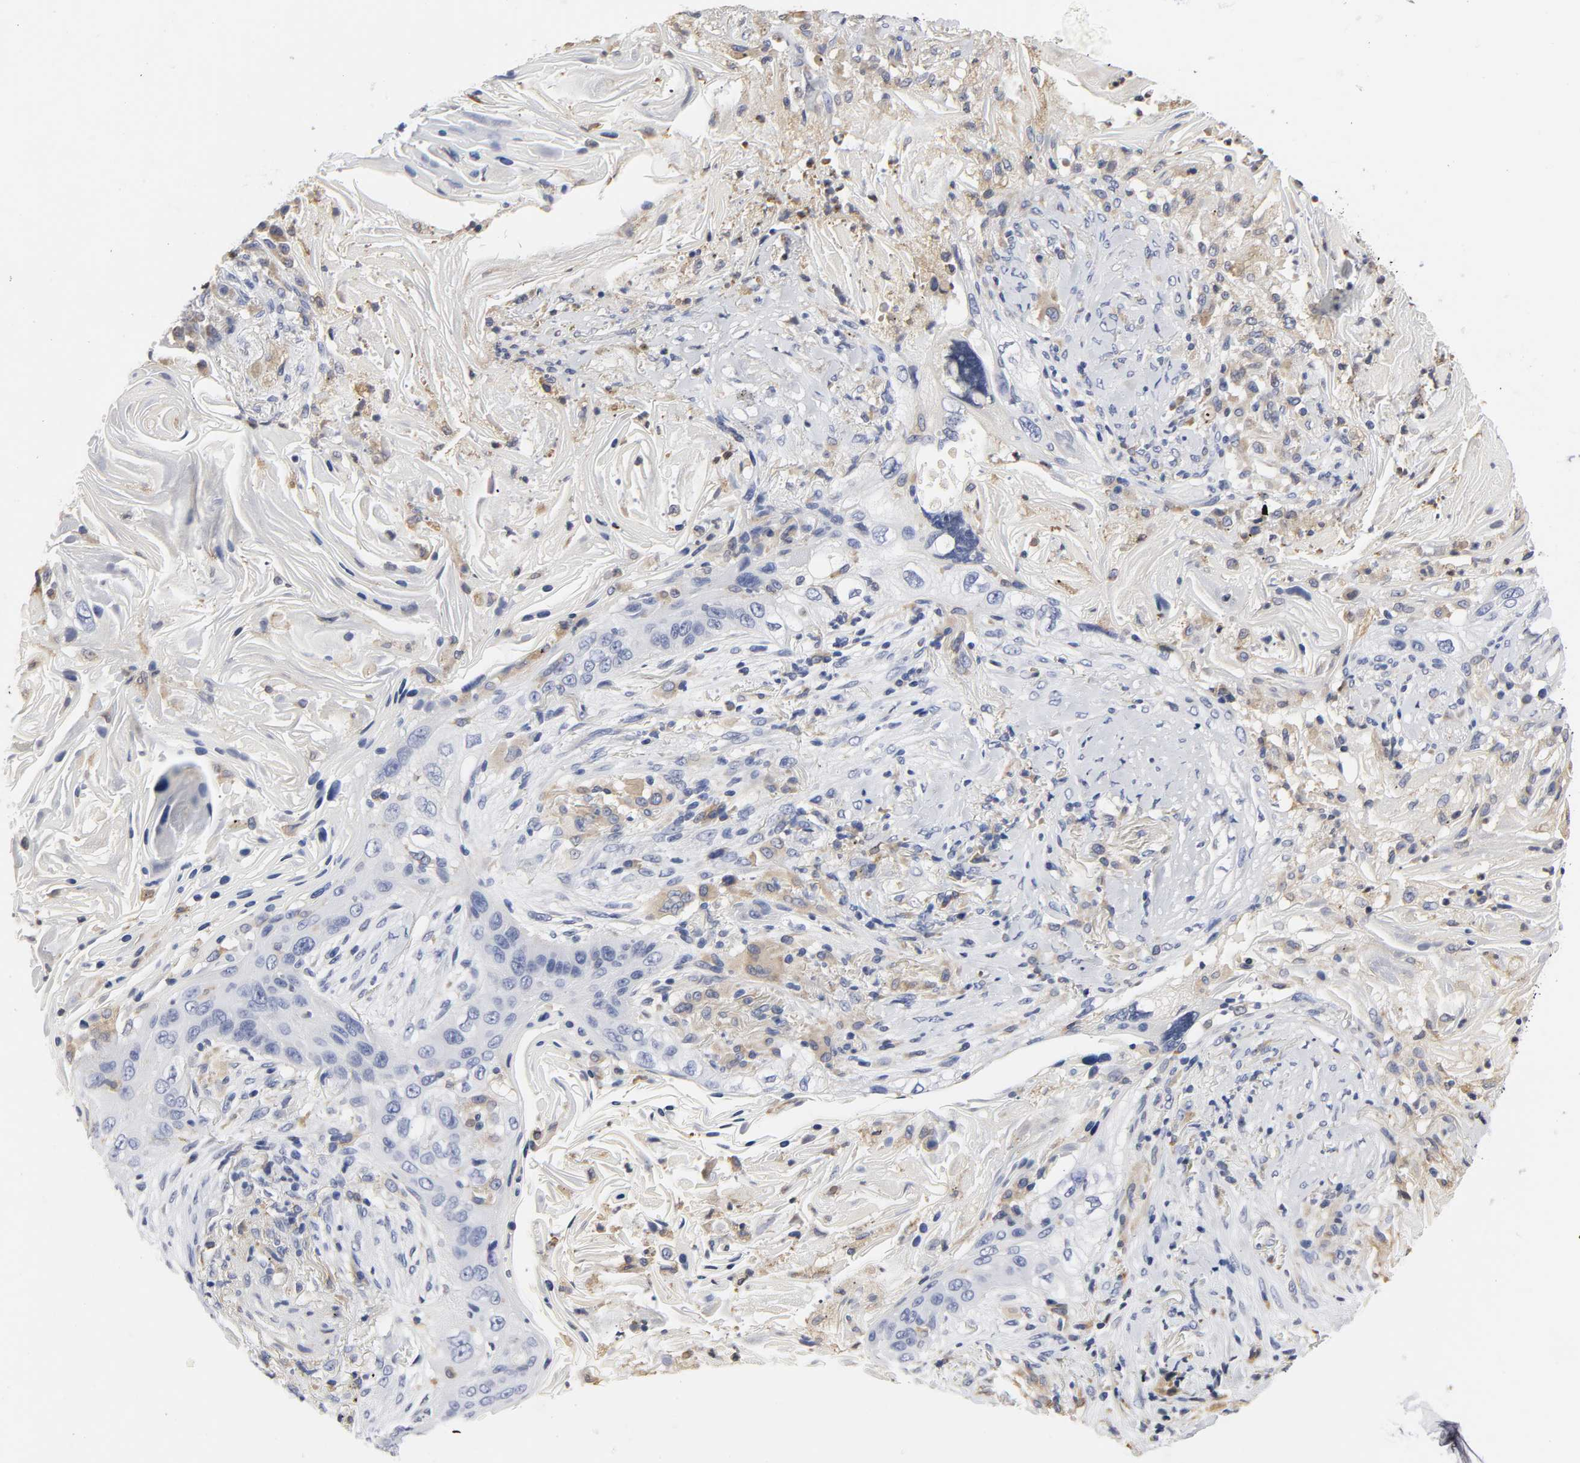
{"staining": {"intensity": "negative", "quantity": "none", "location": "none"}, "tissue": "lung cancer", "cell_type": "Tumor cells", "image_type": "cancer", "snomed": [{"axis": "morphology", "description": "Squamous cell carcinoma, NOS"}, {"axis": "topography", "description": "Lung"}], "caption": "This is an immunohistochemistry (IHC) photomicrograph of lung cancer. There is no expression in tumor cells.", "gene": "HCK", "patient": {"sex": "female", "age": 67}}